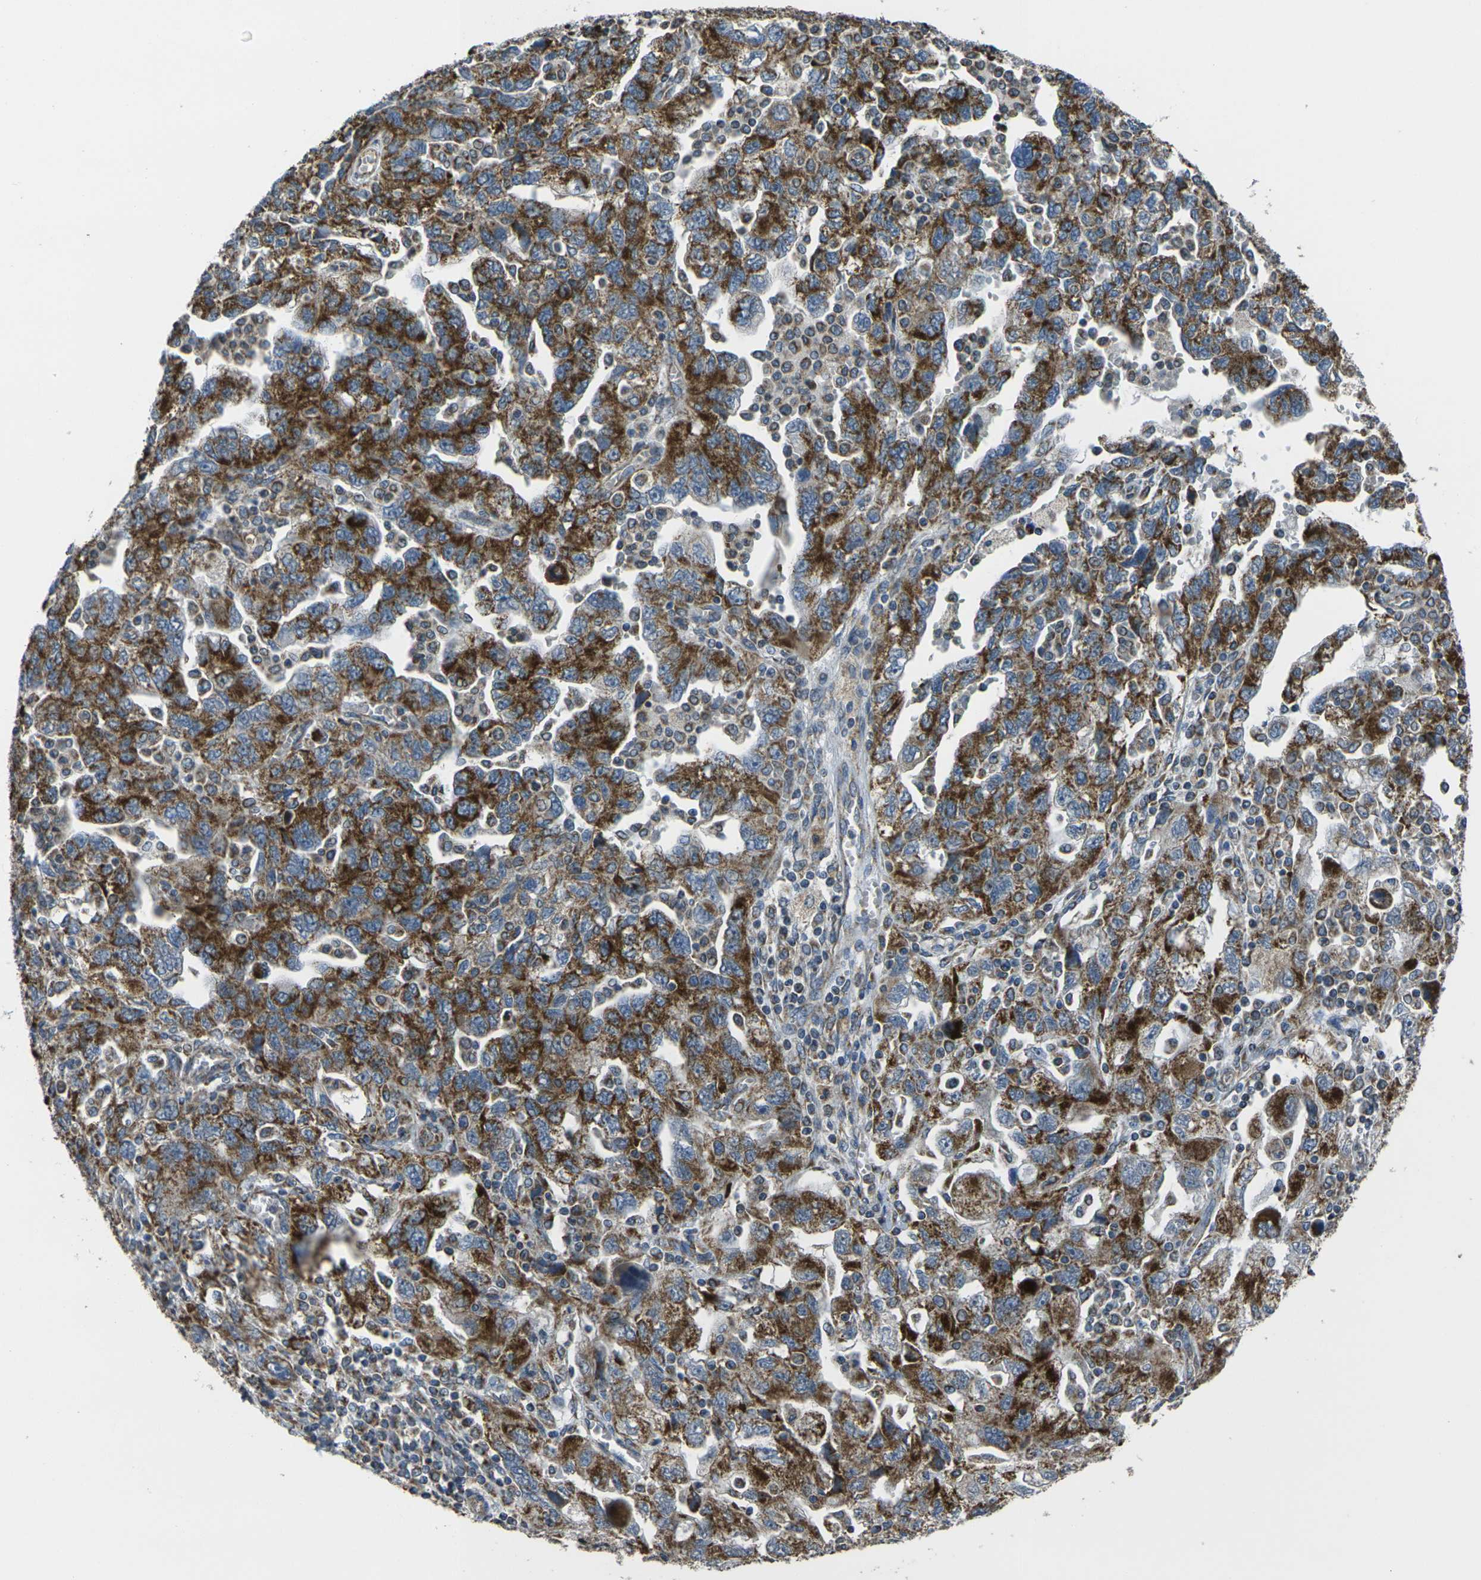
{"staining": {"intensity": "moderate", "quantity": ">75%", "location": "cytoplasmic/membranous"}, "tissue": "ovarian cancer", "cell_type": "Tumor cells", "image_type": "cancer", "snomed": [{"axis": "morphology", "description": "Carcinoma, NOS"}, {"axis": "morphology", "description": "Cystadenocarcinoma, serous, NOS"}, {"axis": "topography", "description": "Ovary"}], "caption": "Ovarian cancer tissue shows moderate cytoplasmic/membranous staining in about >75% of tumor cells, visualized by immunohistochemistry.", "gene": "TMEM120B", "patient": {"sex": "female", "age": 69}}